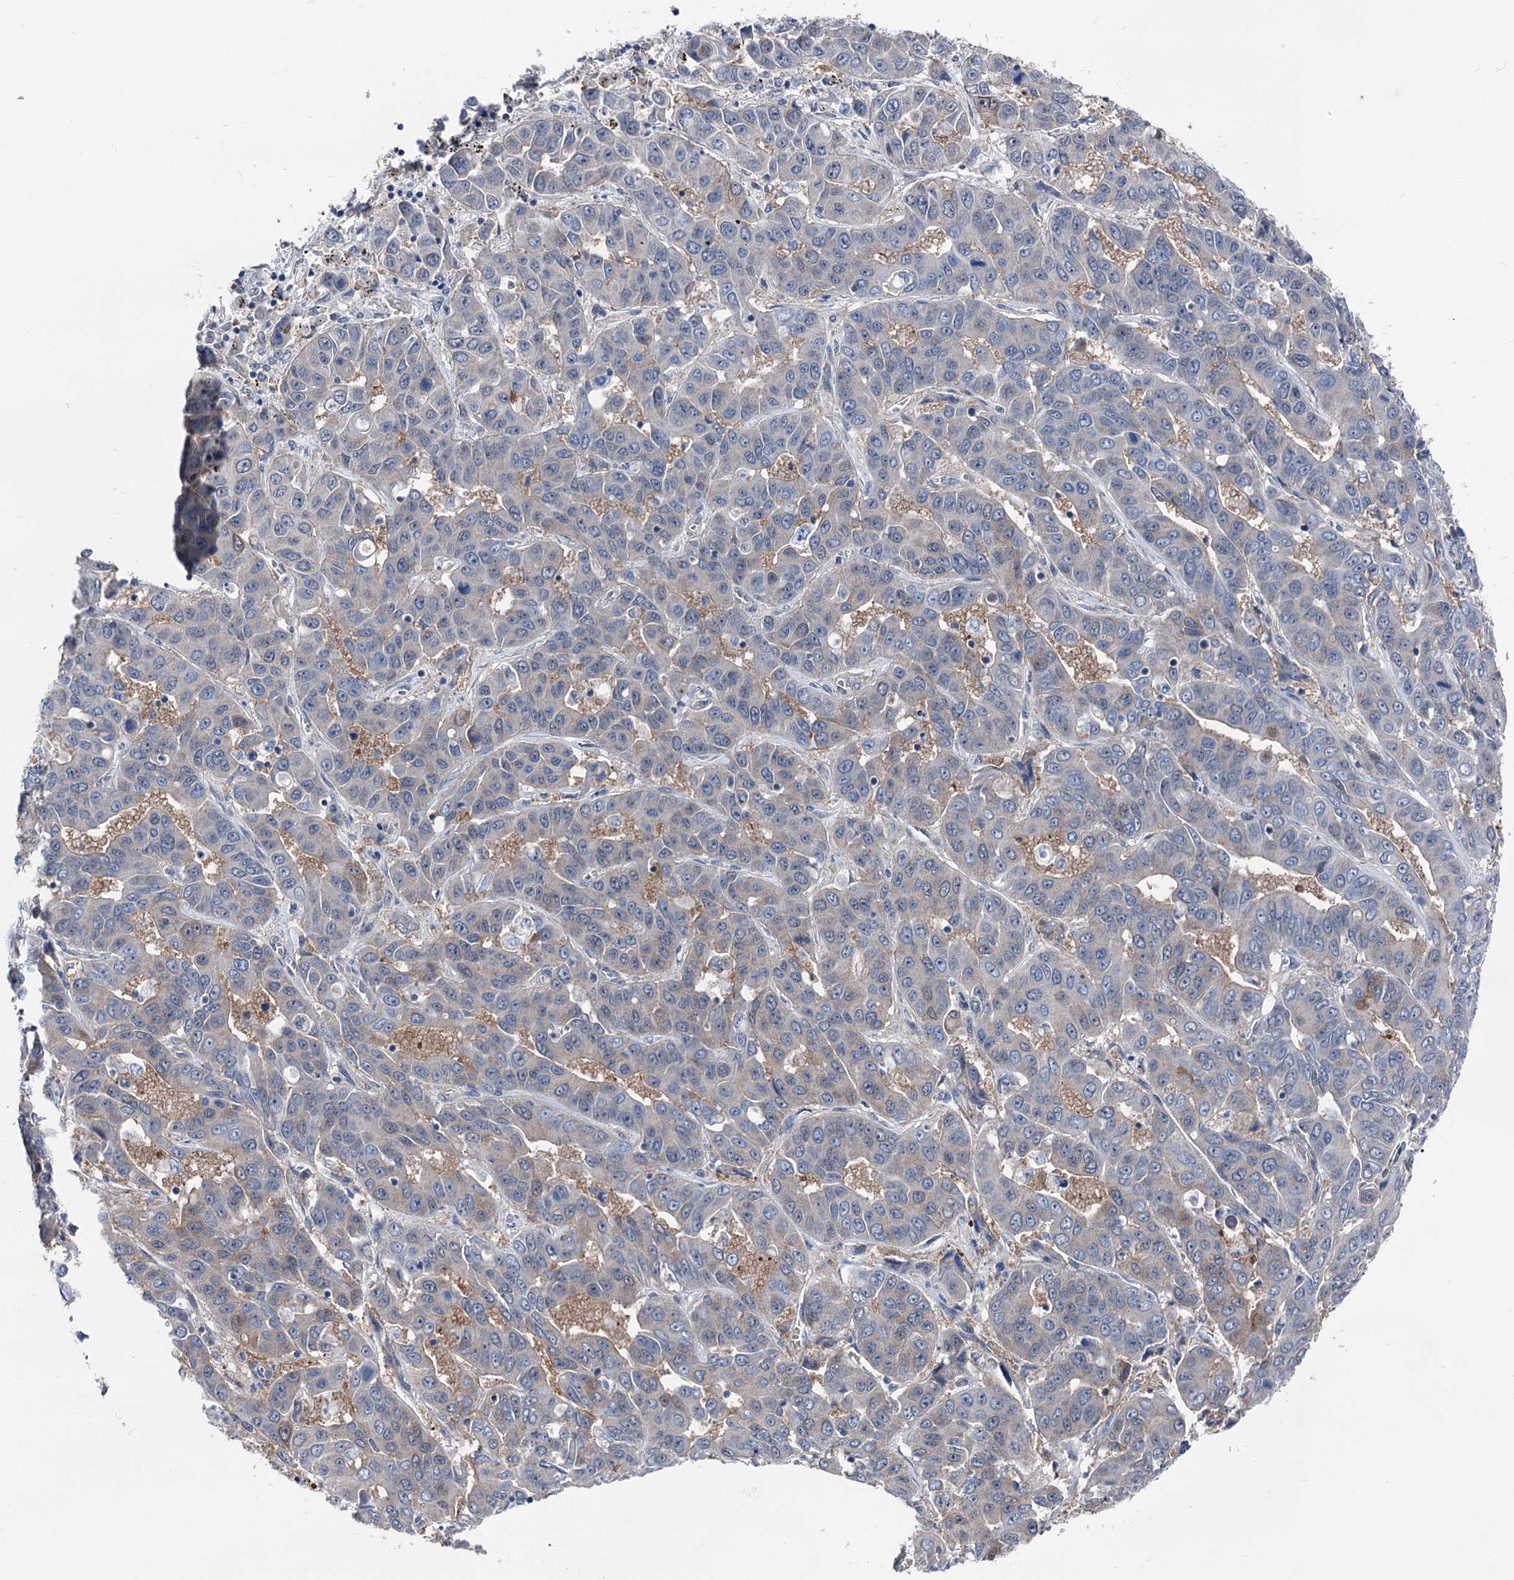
{"staining": {"intensity": "weak", "quantity": "<25%", "location": "cytoplasmic/membranous"}, "tissue": "liver cancer", "cell_type": "Tumor cells", "image_type": "cancer", "snomed": [{"axis": "morphology", "description": "Cholangiocarcinoma"}, {"axis": "topography", "description": "Liver"}], "caption": "Immunohistochemistry histopathology image of neoplastic tissue: cholangiocarcinoma (liver) stained with DAB (3,3'-diaminobenzidine) reveals no significant protein expression in tumor cells.", "gene": "GLO1", "patient": {"sex": "female", "age": 52}}